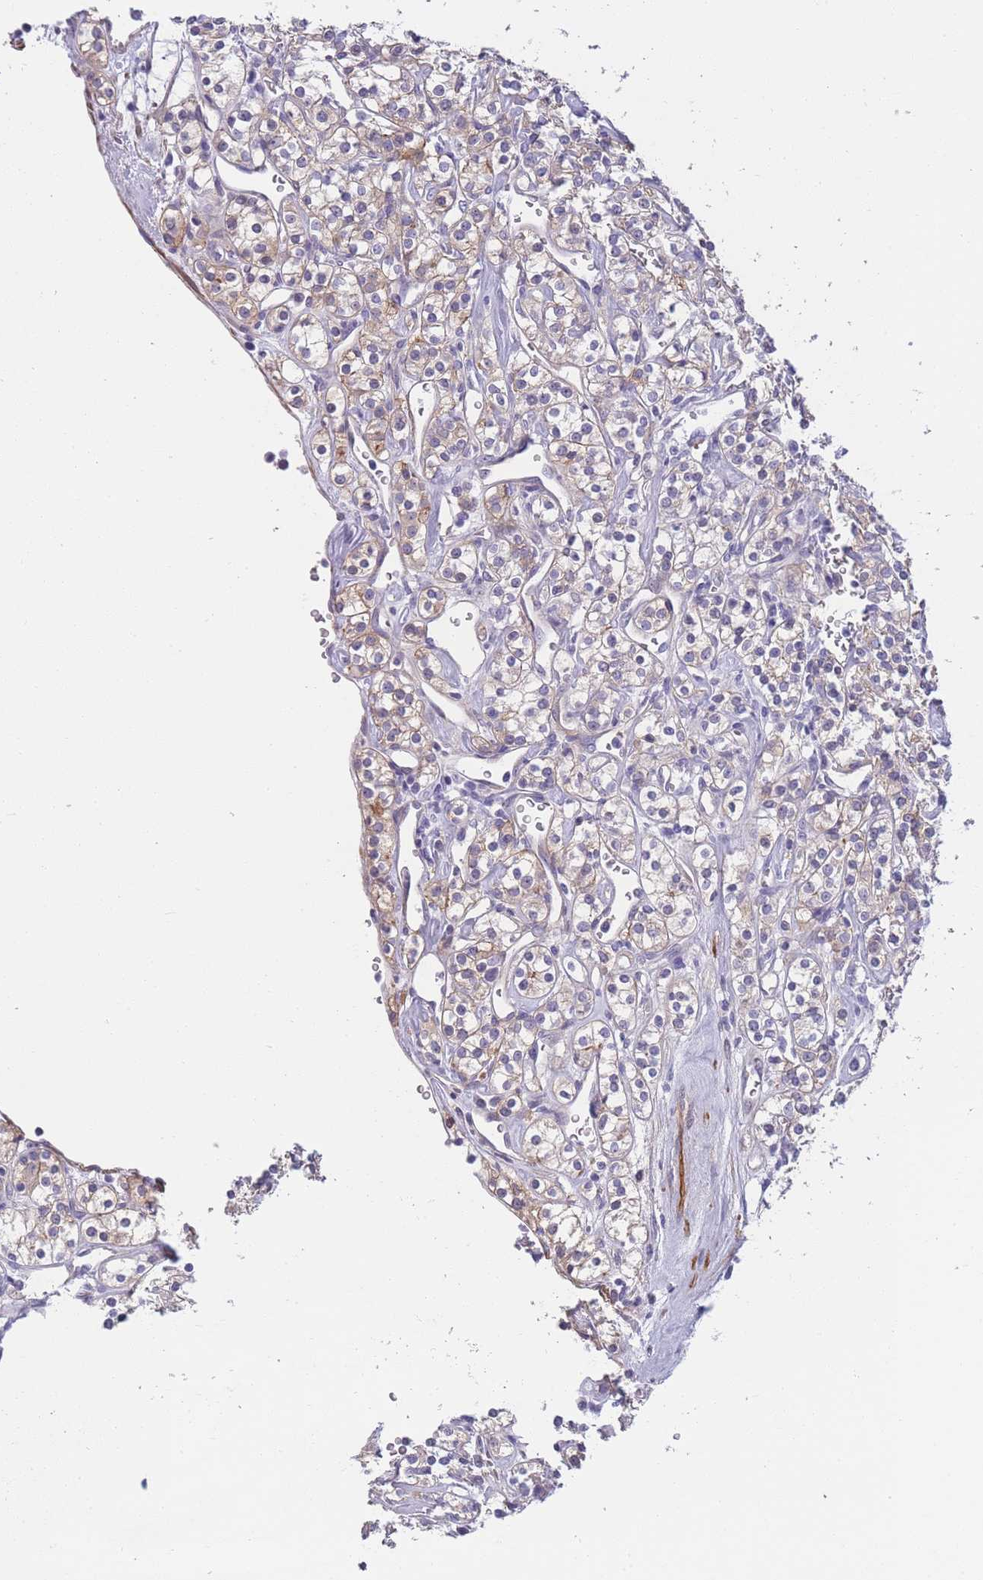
{"staining": {"intensity": "negative", "quantity": "none", "location": "none"}, "tissue": "renal cancer", "cell_type": "Tumor cells", "image_type": "cancer", "snomed": [{"axis": "morphology", "description": "Adenocarcinoma, NOS"}, {"axis": "topography", "description": "Kidney"}], "caption": "DAB (3,3'-diaminobenzidine) immunohistochemical staining of human renal cancer (adenocarcinoma) displays no significant expression in tumor cells.", "gene": "FAM124A", "patient": {"sex": "male", "age": 77}}